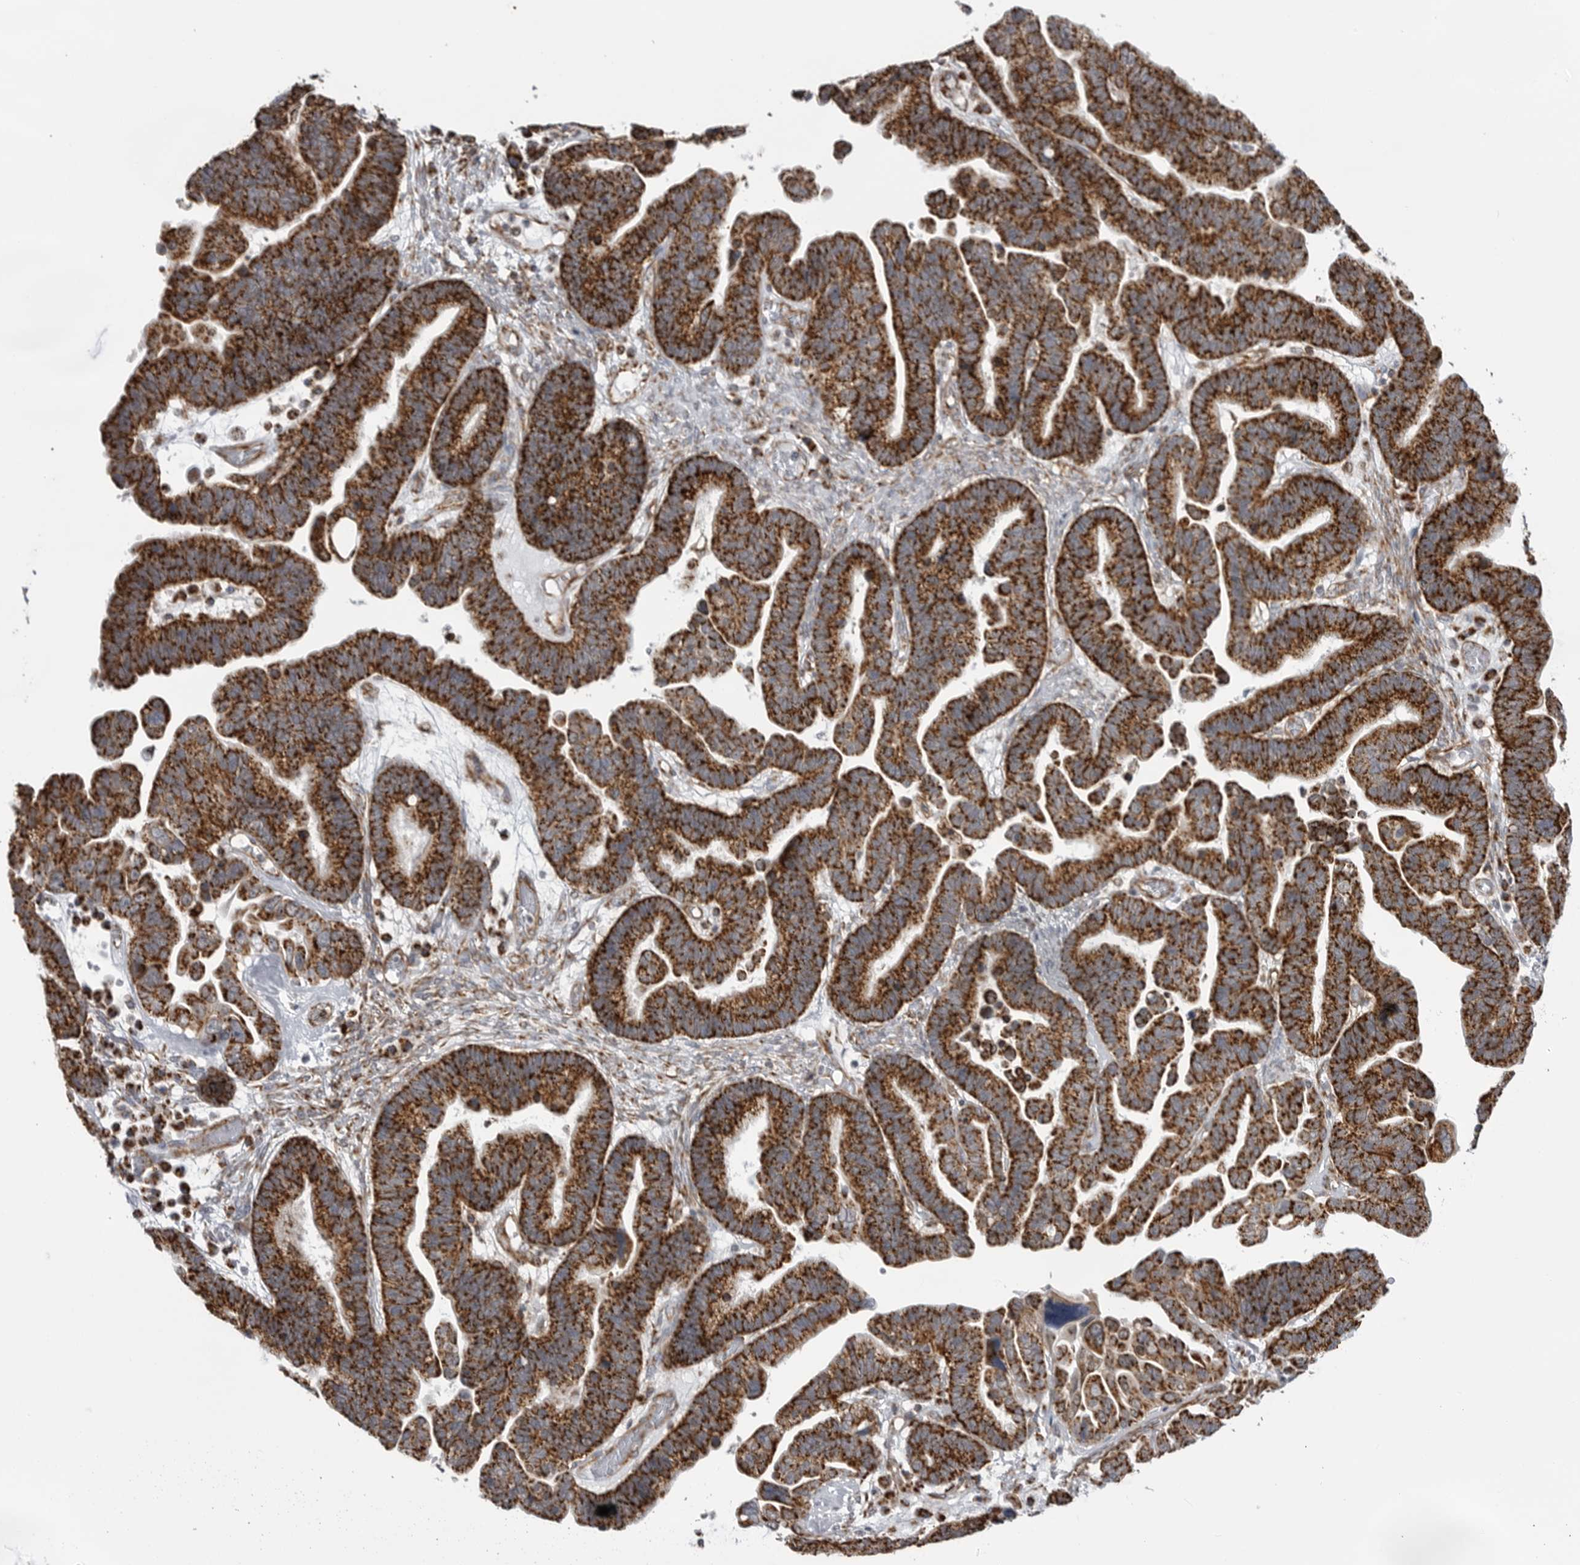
{"staining": {"intensity": "strong", "quantity": ">75%", "location": "cytoplasmic/membranous"}, "tissue": "ovarian cancer", "cell_type": "Tumor cells", "image_type": "cancer", "snomed": [{"axis": "morphology", "description": "Cystadenocarcinoma, serous, NOS"}, {"axis": "topography", "description": "Ovary"}], "caption": "There is high levels of strong cytoplasmic/membranous expression in tumor cells of ovarian cancer (serous cystadenocarcinoma), as demonstrated by immunohistochemical staining (brown color).", "gene": "FH", "patient": {"sex": "female", "age": 56}}